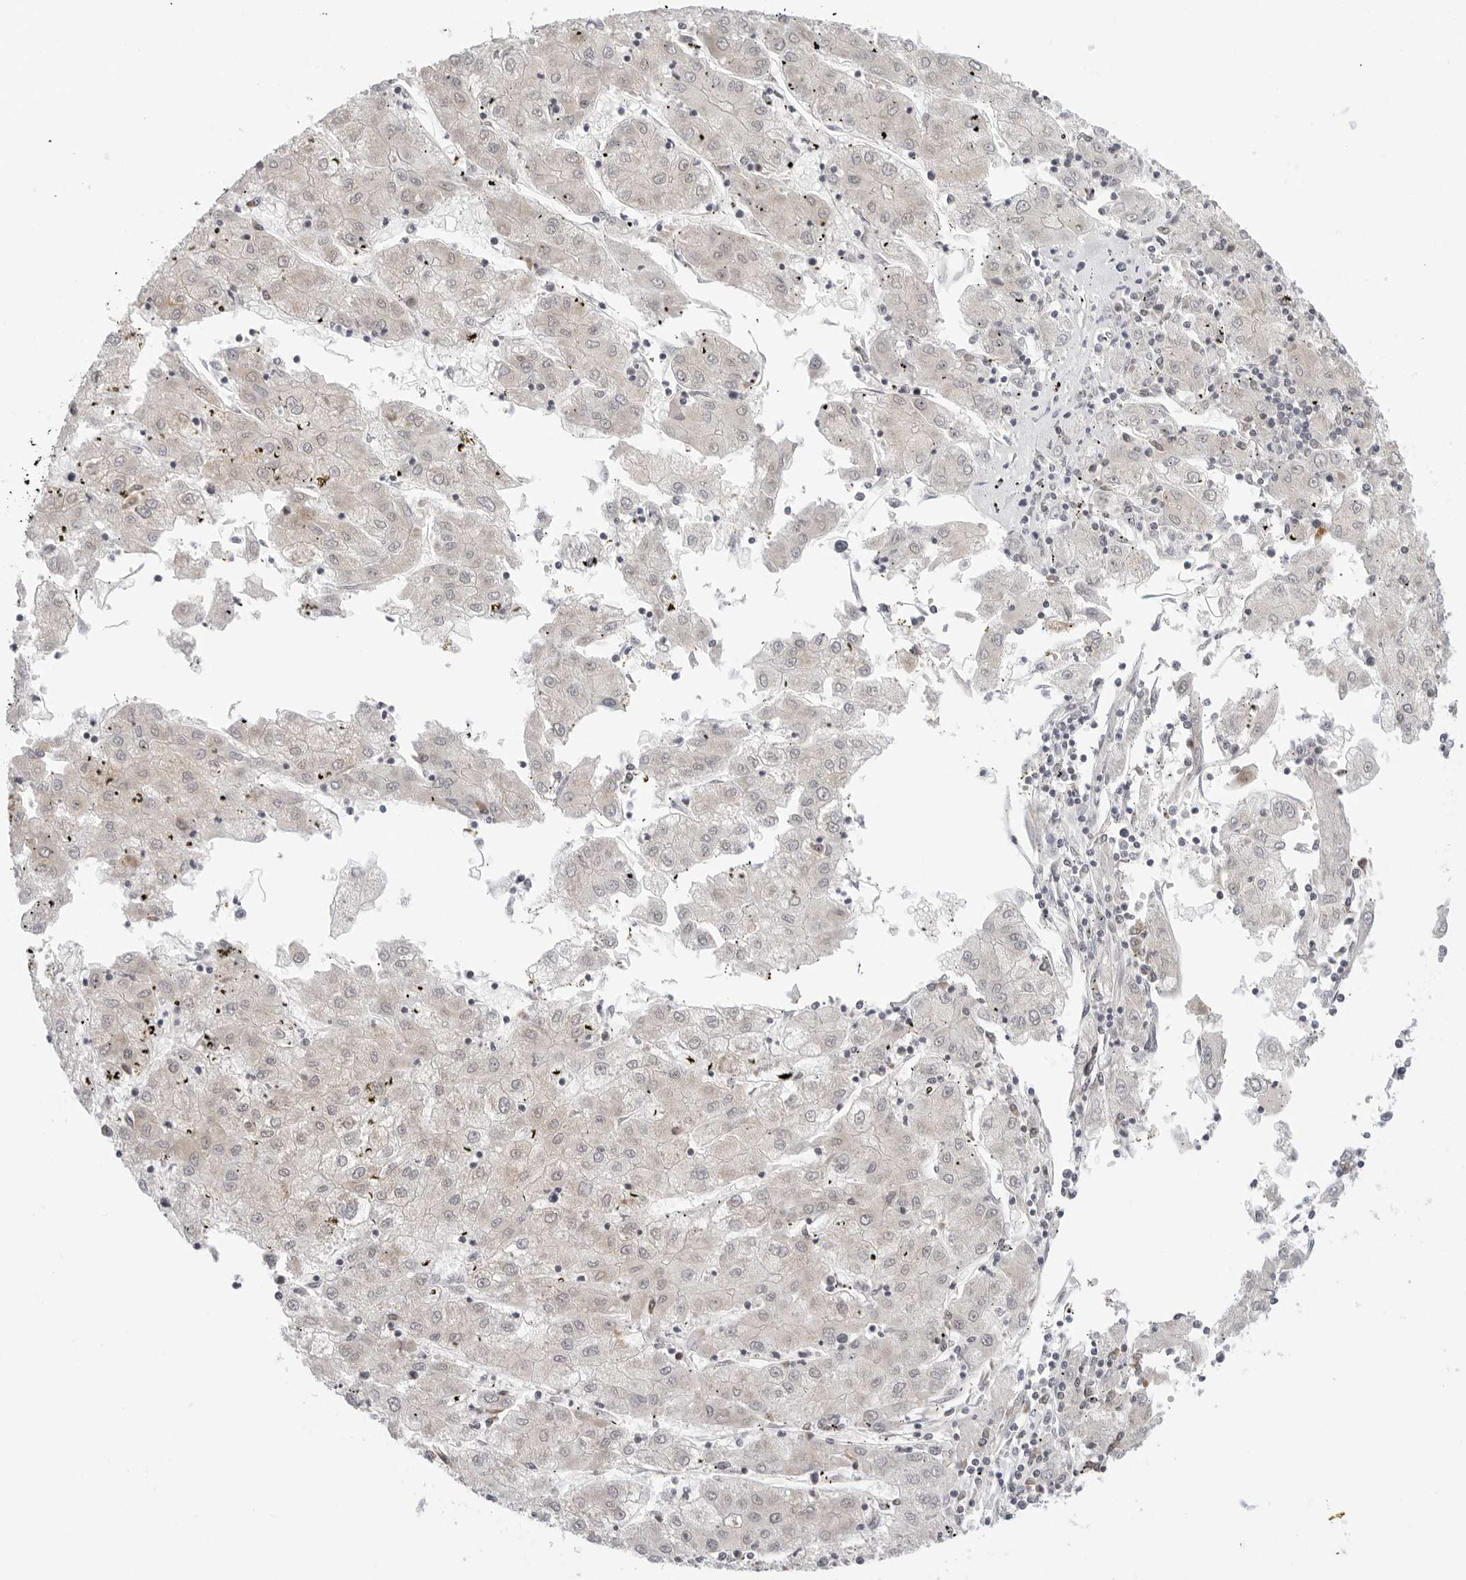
{"staining": {"intensity": "moderate", "quantity": "25%-75%", "location": "cytoplasmic/membranous"}, "tissue": "liver cancer", "cell_type": "Tumor cells", "image_type": "cancer", "snomed": [{"axis": "morphology", "description": "Carcinoma, Hepatocellular, NOS"}, {"axis": "topography", "description": "Liver"}], "caption": "Tumor cells reveal medium levels of moderate cytoplasmic/membranous staining in about 25%-75% of cells in liver cancer.", "gene": "EDN2", "patient": {"sex": "male", "age": 72}}